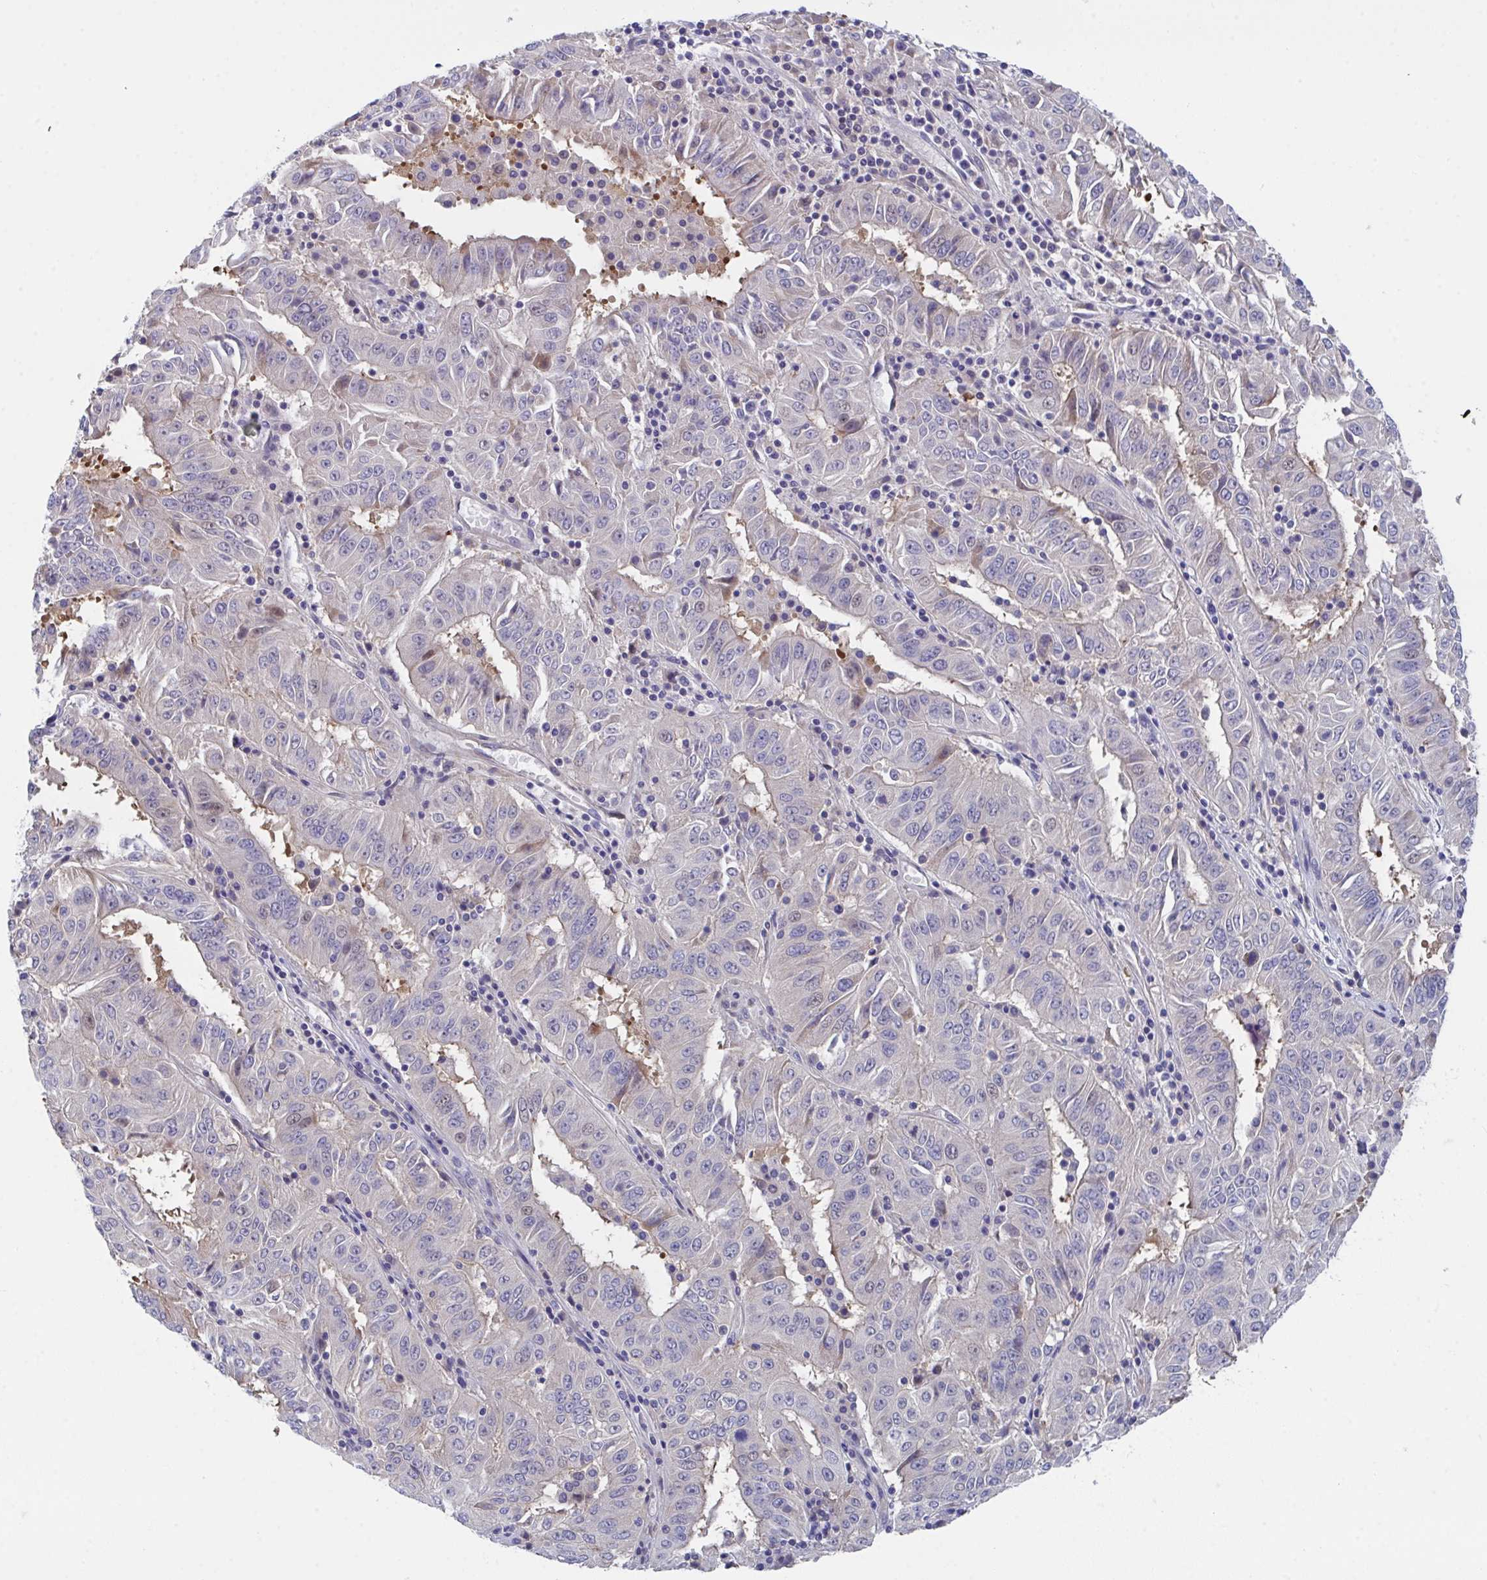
{"staining": {"intensity": "moderate", "quantity": "<25%", "location": "nuclear"}, "tissue": "pancreatic cancer", "cell_type": "Tumor cells", "image_type": "cancer", "snomed": [{"axis": "morphology", "description": "Adenocarcinoma, NOS"}, {"axis": "topography", "description": "Pancreas"}], "caption": "Brown immunohistochemical staining in human pancreatic cancer reveals moderate nuclear expression in approximately <25% of tumor cells.", "gene": "P2RX3", "patient": {"sex": "male", "age": 63}}